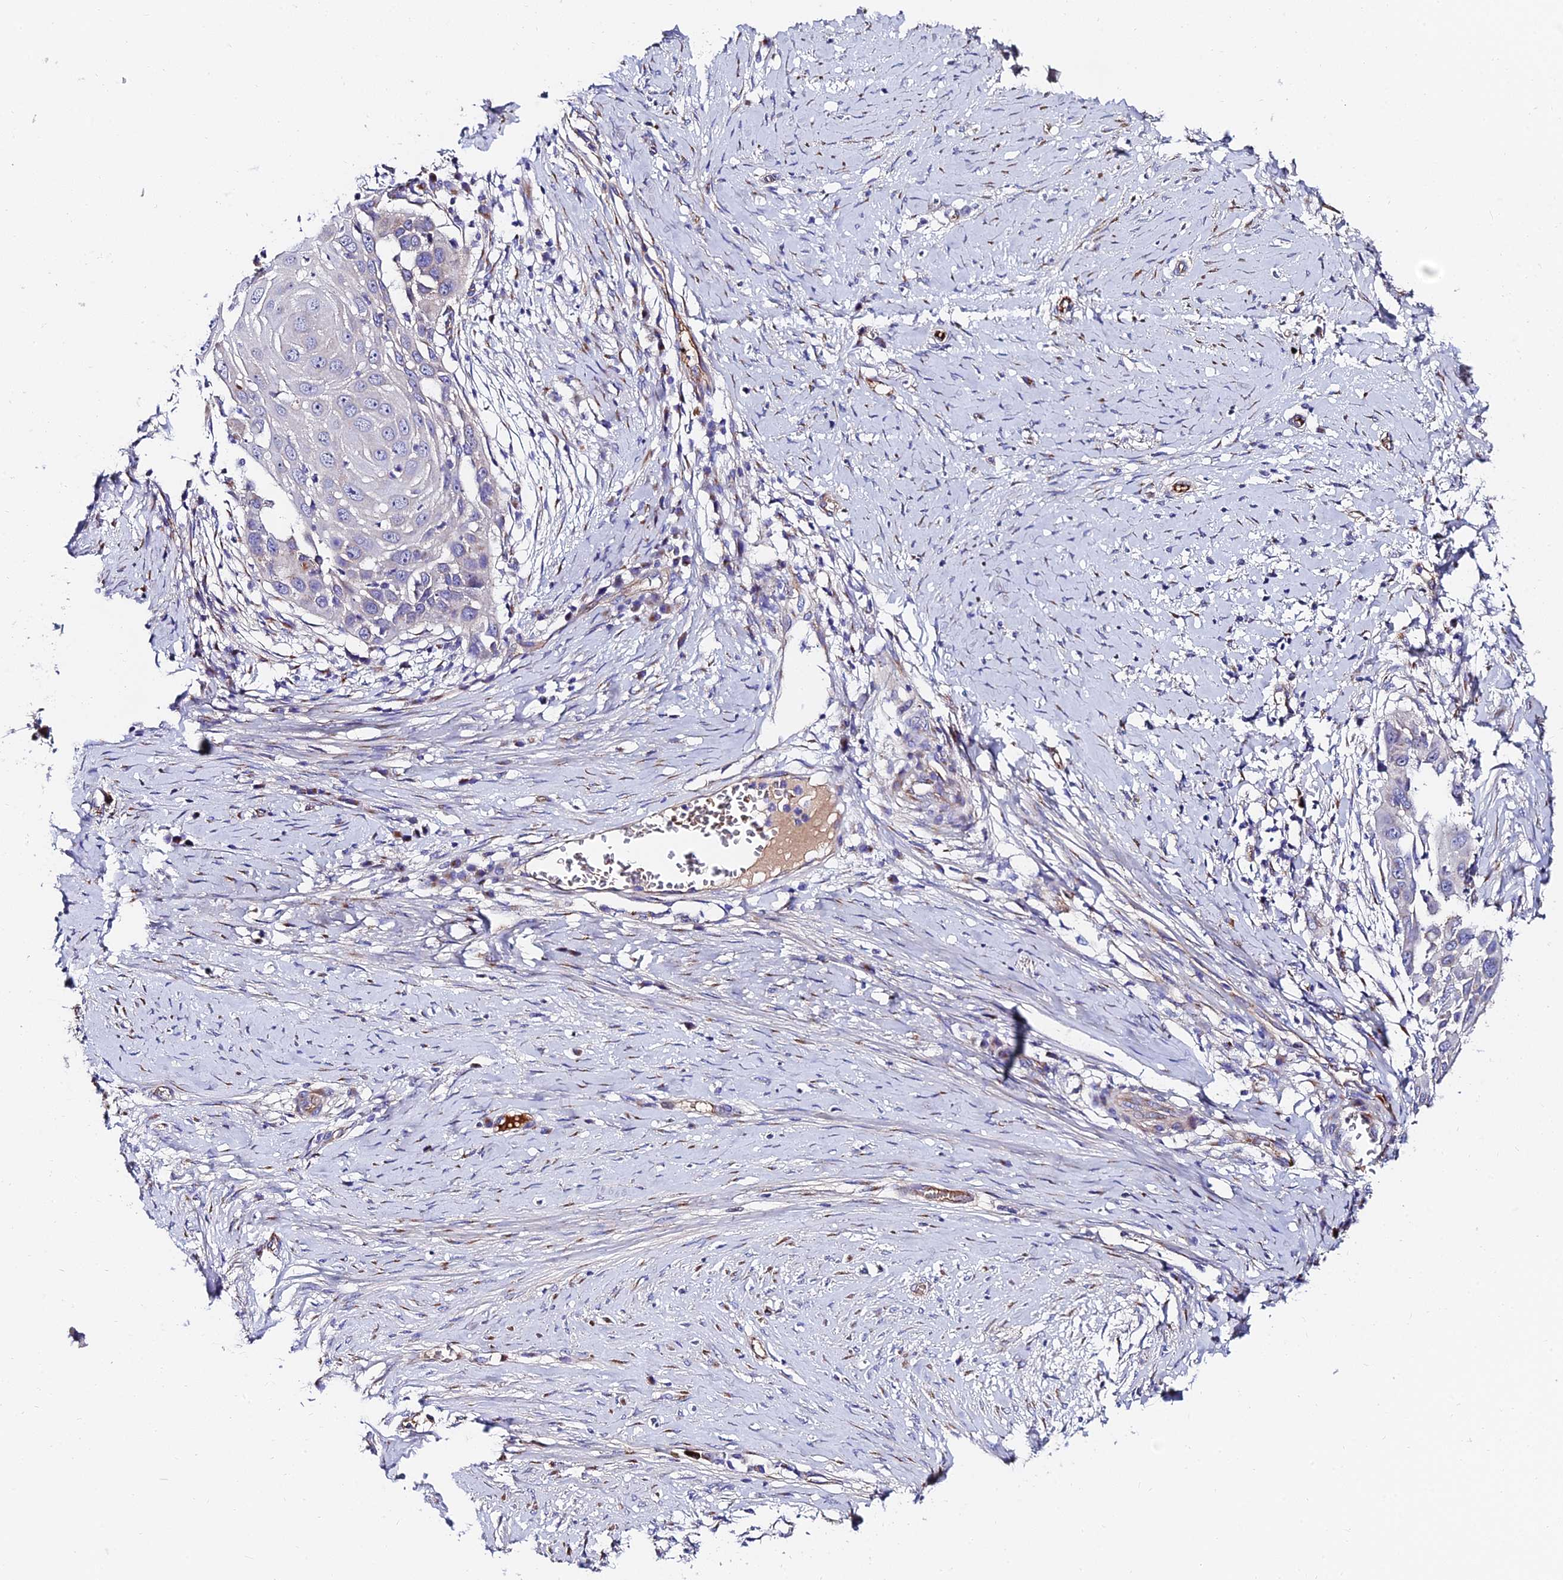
{"staining": {"intensity": "negative", "quantity": "none", "location": "none"}, "tissue": "skin cancer", "cell_type": "Tumor cells", "image_type": "cancer", "snomed": [{"axis": "morphology", "description": "Squamous cell carcinoma, NOS"}, {"axis": "topography", "description": "Skin"}], "caption": "A high-resolution histopathology image shows immunohistochemistry staining of skin squamous cell carcinoma, which displays no significant positivity in tumor cells.", "gene": "ADGRF3", "patient": {"sex": "female", "age": 44}}